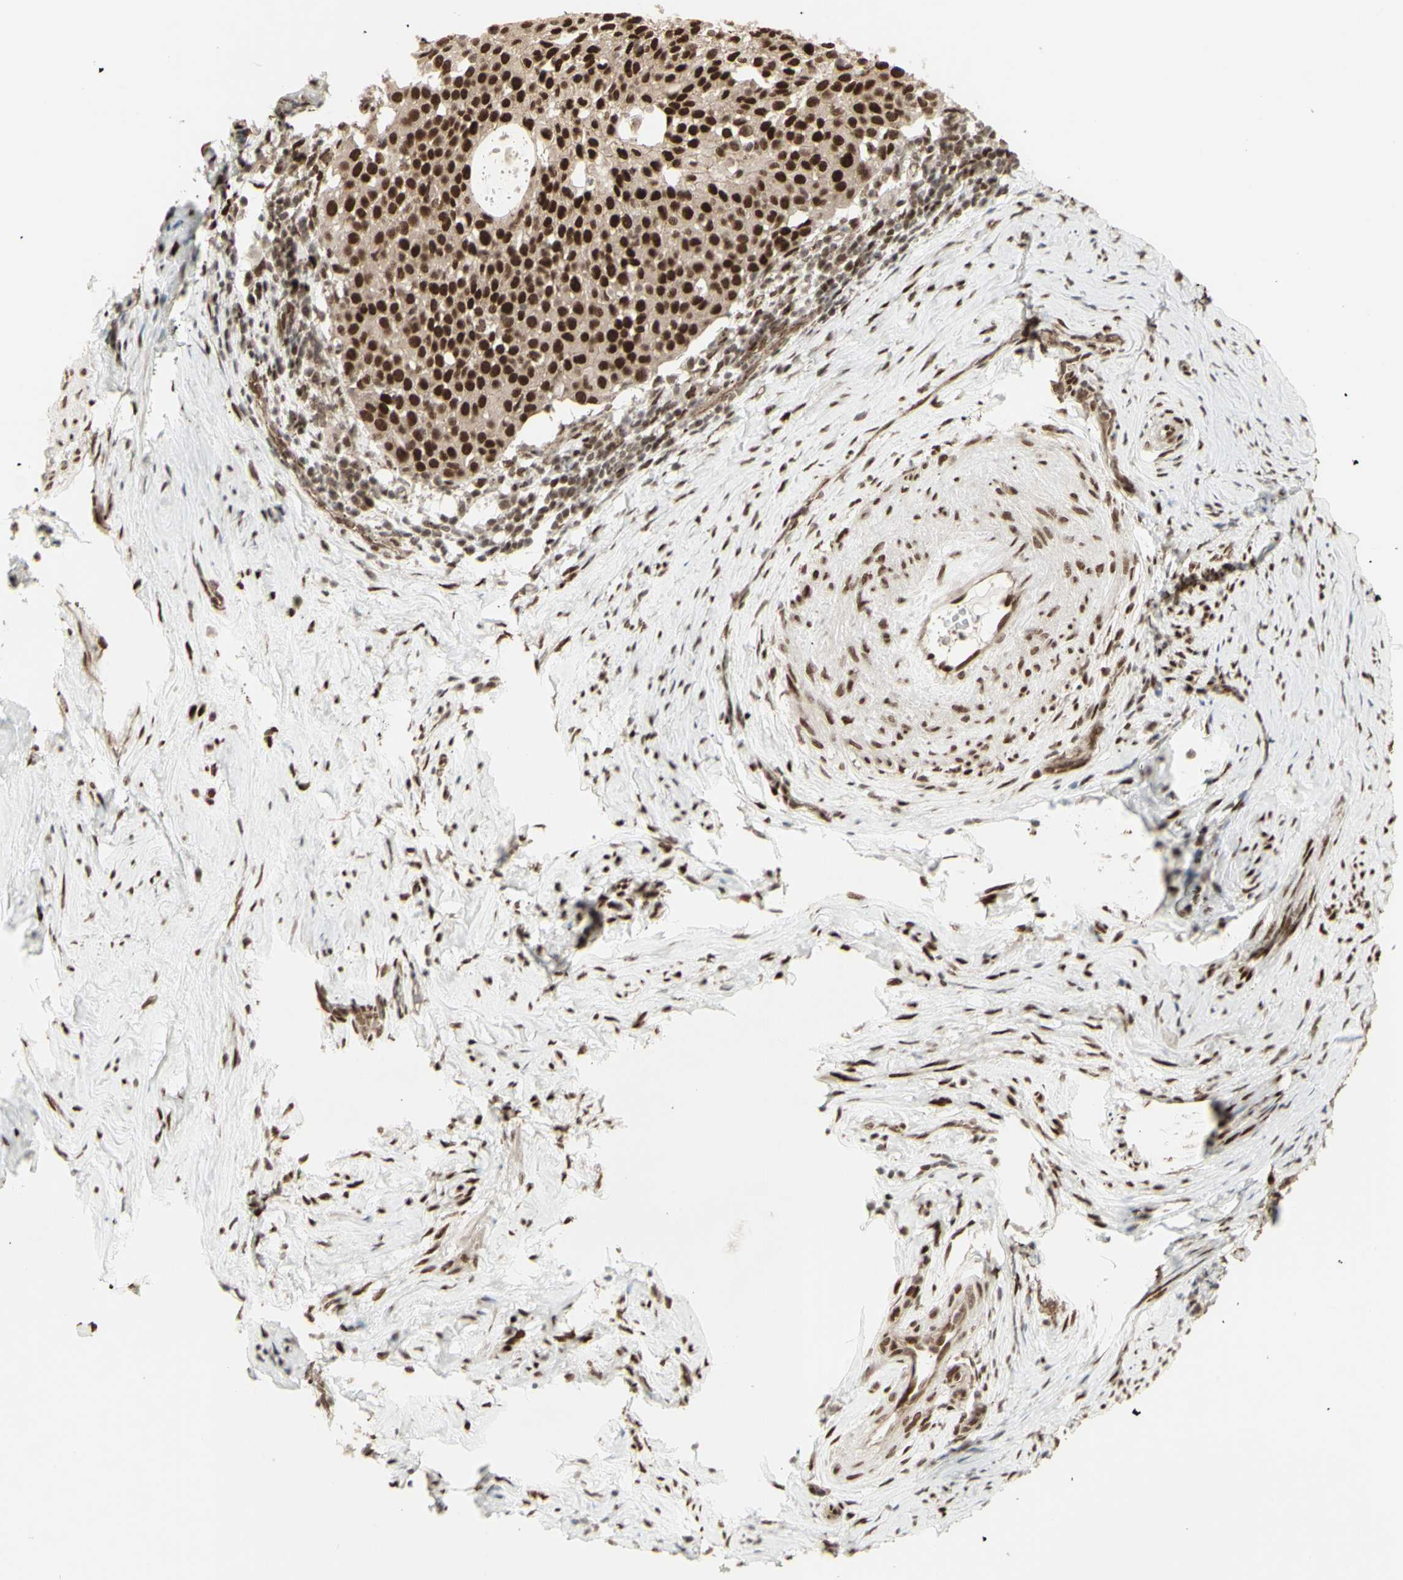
{"staining": {"intensity": "strong", "quantity": ">75%", "location": "nuclear"}, "tissue": "cervical cancer", "cell_type": "Tumor cells", "image_type": "cancer", "snomed": [{"axis": "morphology", "description": "Squamous cell carcinoma, NOS"}, {"axis": "topography", "description": "Cervix"}], "caption": "Cervical cancer (squamous cell carcinoma) was stained to show a protein in brown. There is high levels of strong nuclear staining in approximately >75% of tumor cells.", "gene": "CBX1", "patient": {"sex": "female", "age": 51}}